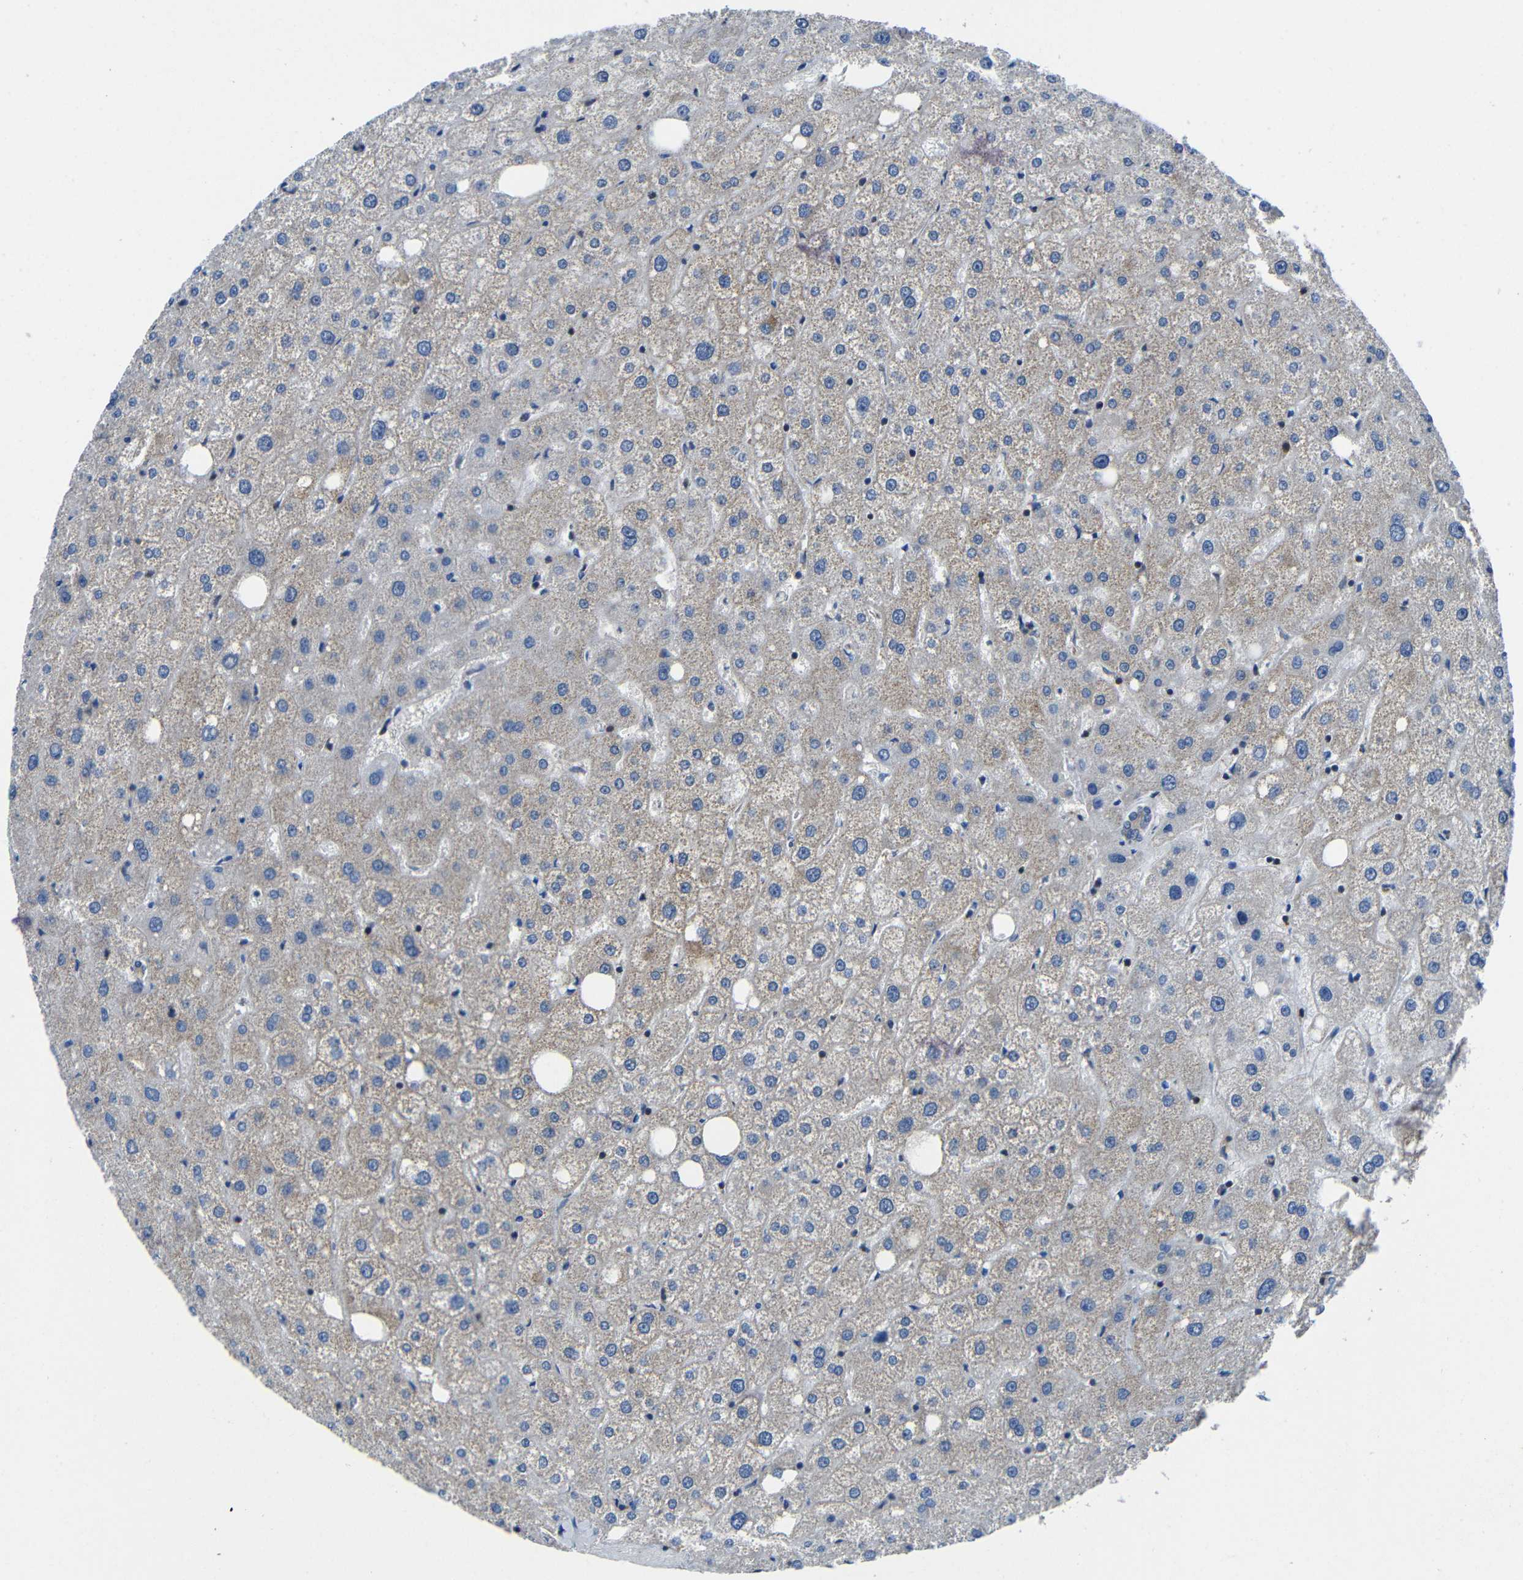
{"staining": {"intensity": "negative", "quantity": "none", "location": "none"}, "tissue": "liver", "cell_type": "Cholangiocytes", "image_type": "normal", "snomed": [{"axis": "morphology", "description": "Normal tissue, NOS"}, {"axis": "topography", "description": "Liver"}], "caption": "IHC photomicrograph of normal liver: liver stained with DAB demonstrates no significant protein staining in cholangiocytes. Brightfield microscopy of IHC stained with DAB (brown) and hematoxylin (blue), captured at high magnification.", "gene": "GDI1", "patient": {"sex": "male", "age": 73}}